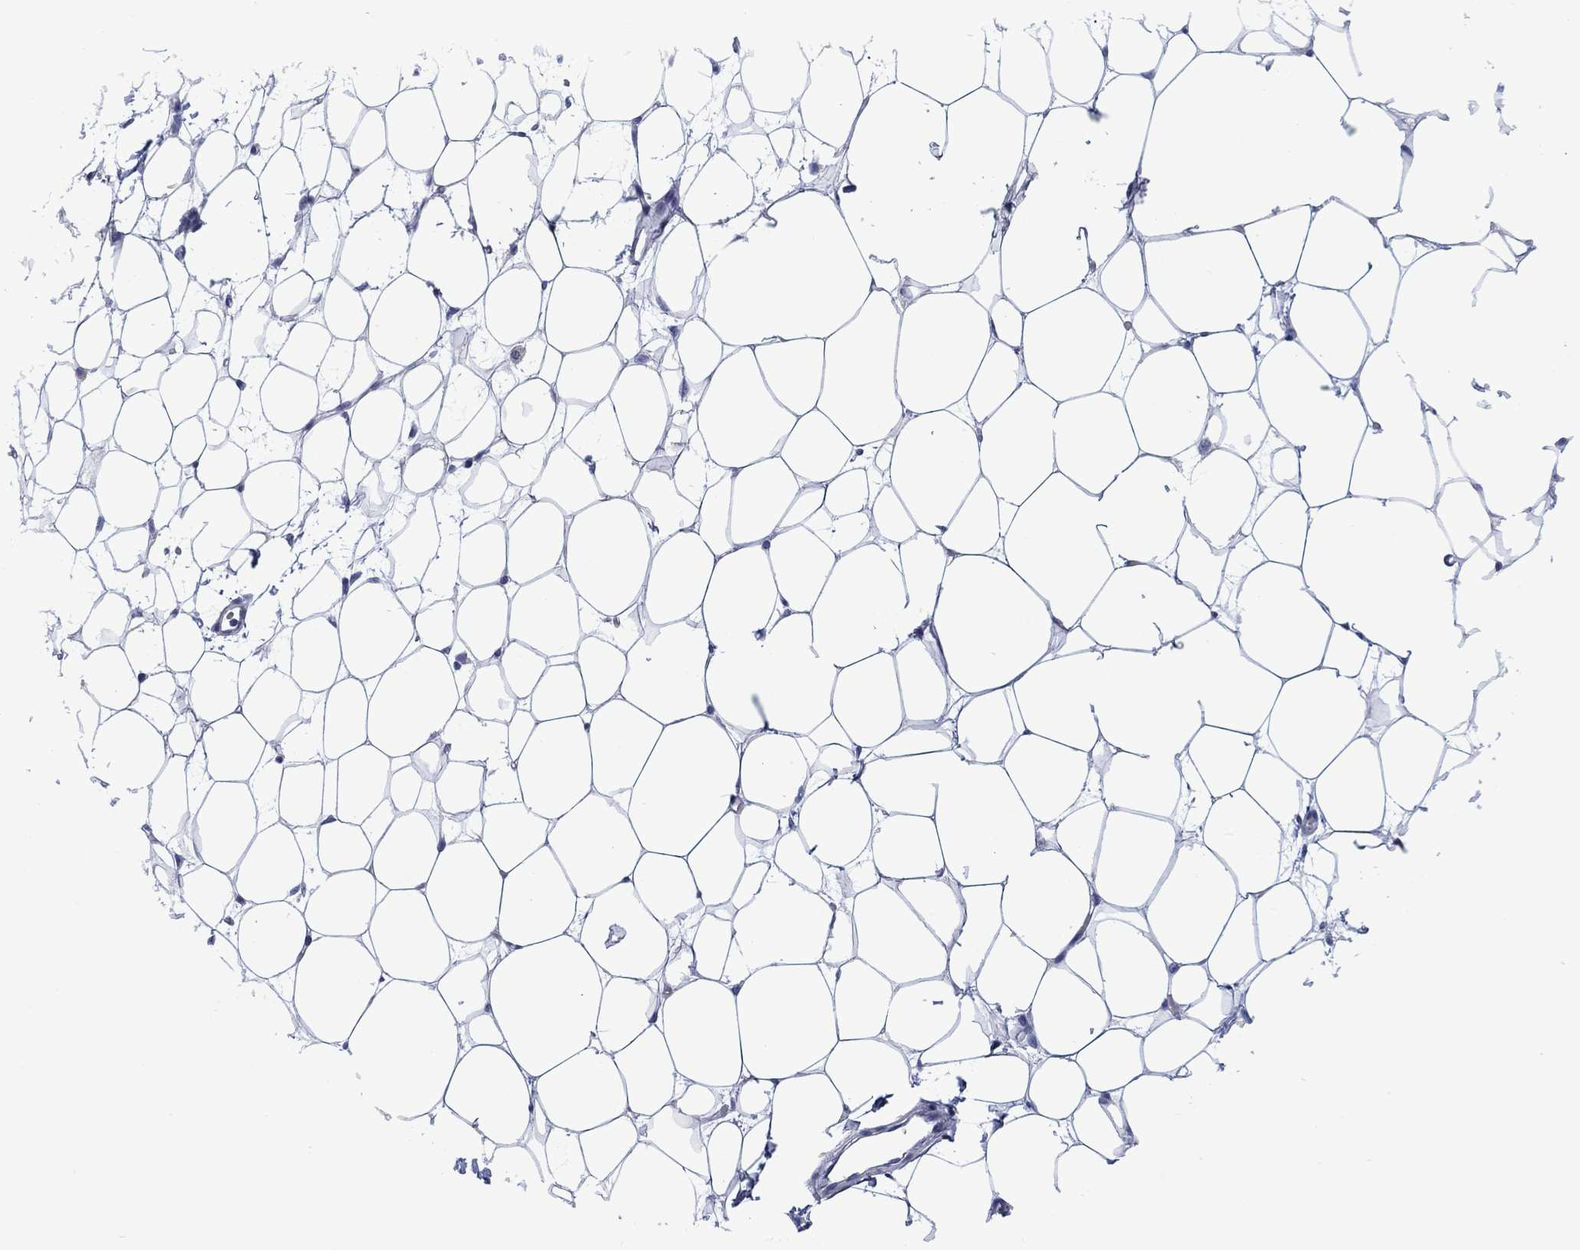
{"staining": {"intensity": "negative", "quantity": "none", "location": "none"}, "tissue": "breast", "cell_type": "Adipocytes", "image_type": "normal", "snomed": [{"axis": "morphology", "description": "Normal tissue, NOS"}, {"axis": "topography", "description": "Breast"}], "caption": "This is an immunohistochemistry (IHC) image of normal breast. There is no expression in adipocytes.", "gene": "FER1L6", "patient": {"sex": "female", "age": 37}}